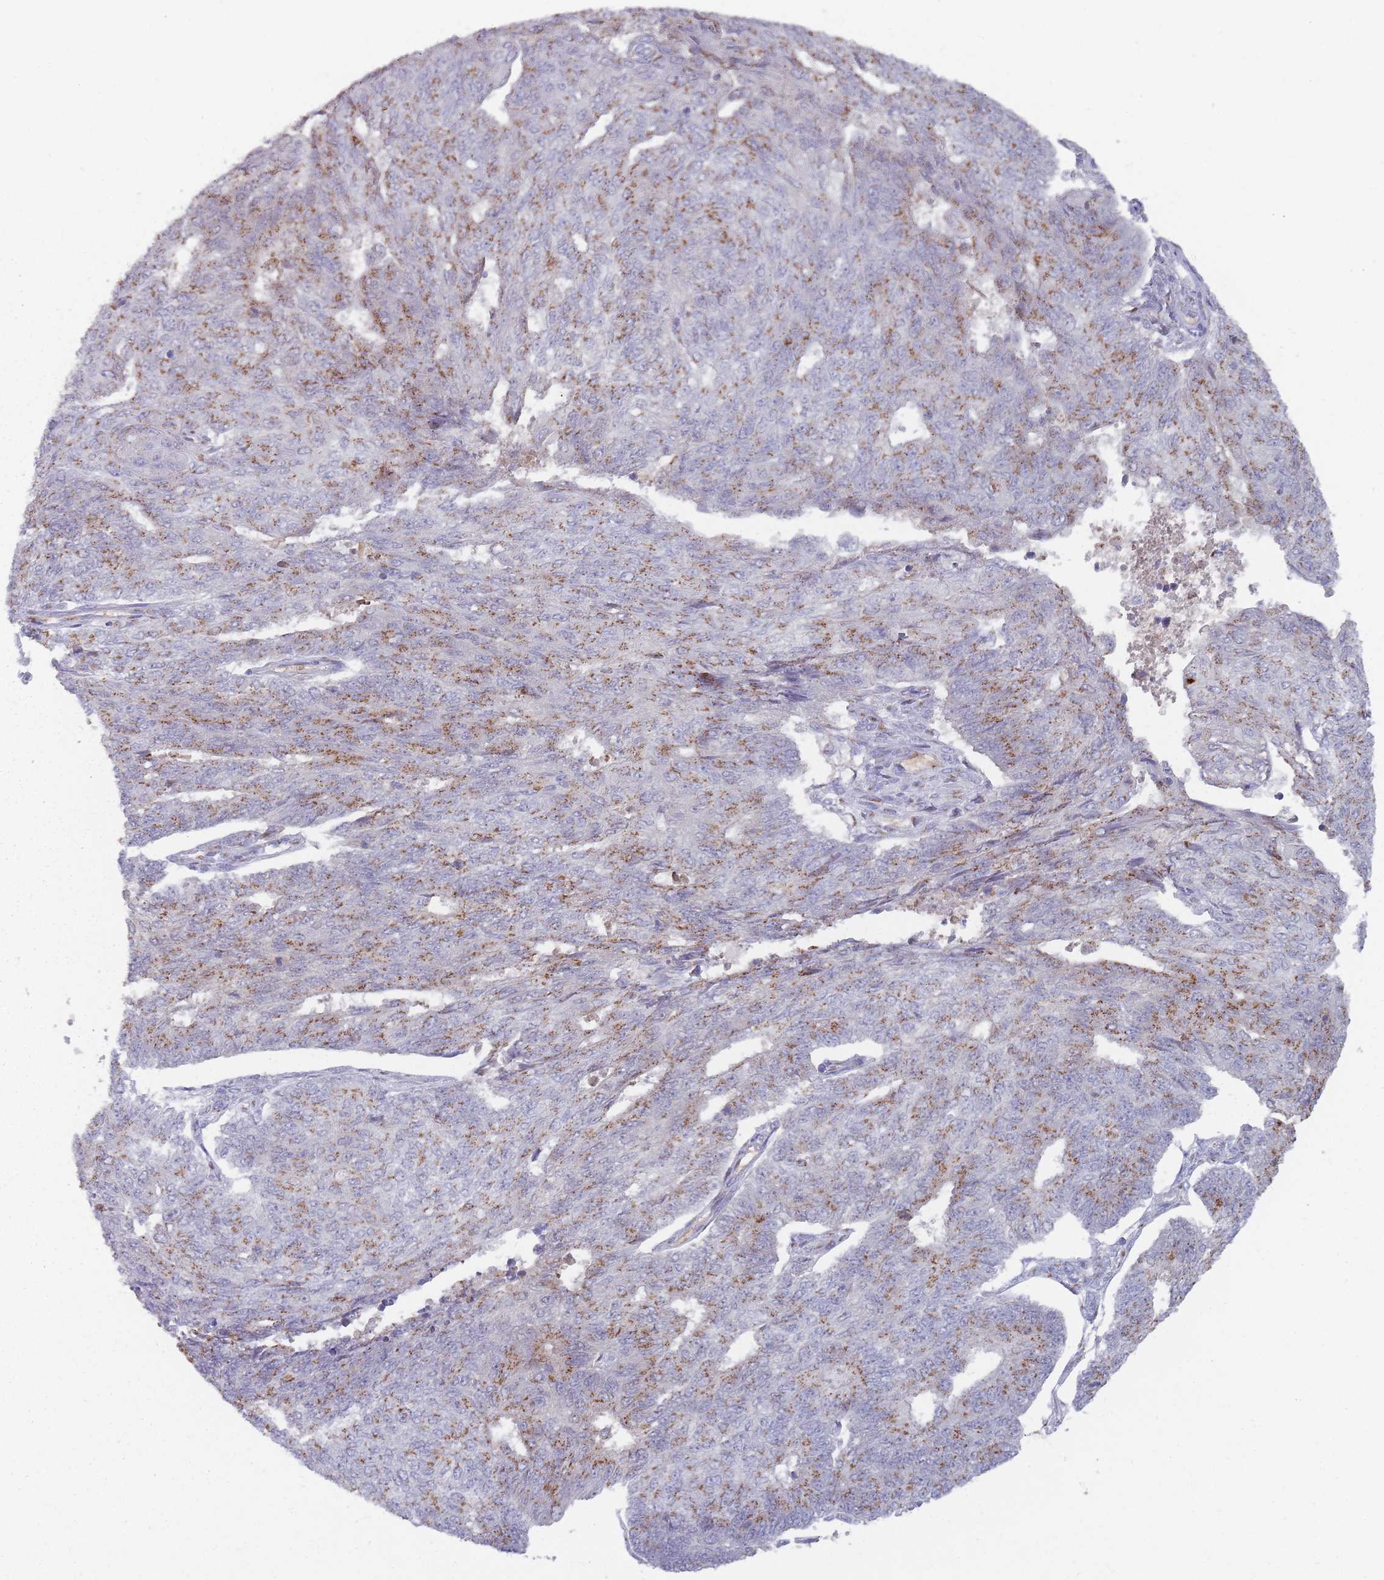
{"staining": {"intensity": "moderate", "quantity": ">75%", "location": "cytoplasmic/membranous"}, "tissue": "endometrial cancer", "cell_type": "Tumor cells", "image_type": "cancer", "snomed": [{"axis": "morphology", "description": "Adenocarcinoma, NOS"}, {"axis": "topography", "description": "Endometrium"}], "caption": "Immunohistochemistry micrograph of neoplastic tissue: endometrial adenocarcinoma stained using immunohistochemistry displays medium levels of moderate protein expression localized specifically in the cytoplasmic/membranous of tumor cells, appearing as a cytoplasmic/membranous brown color.", "gene": "MAN1B1", "patient": {"sex": "female", "age": 32}}